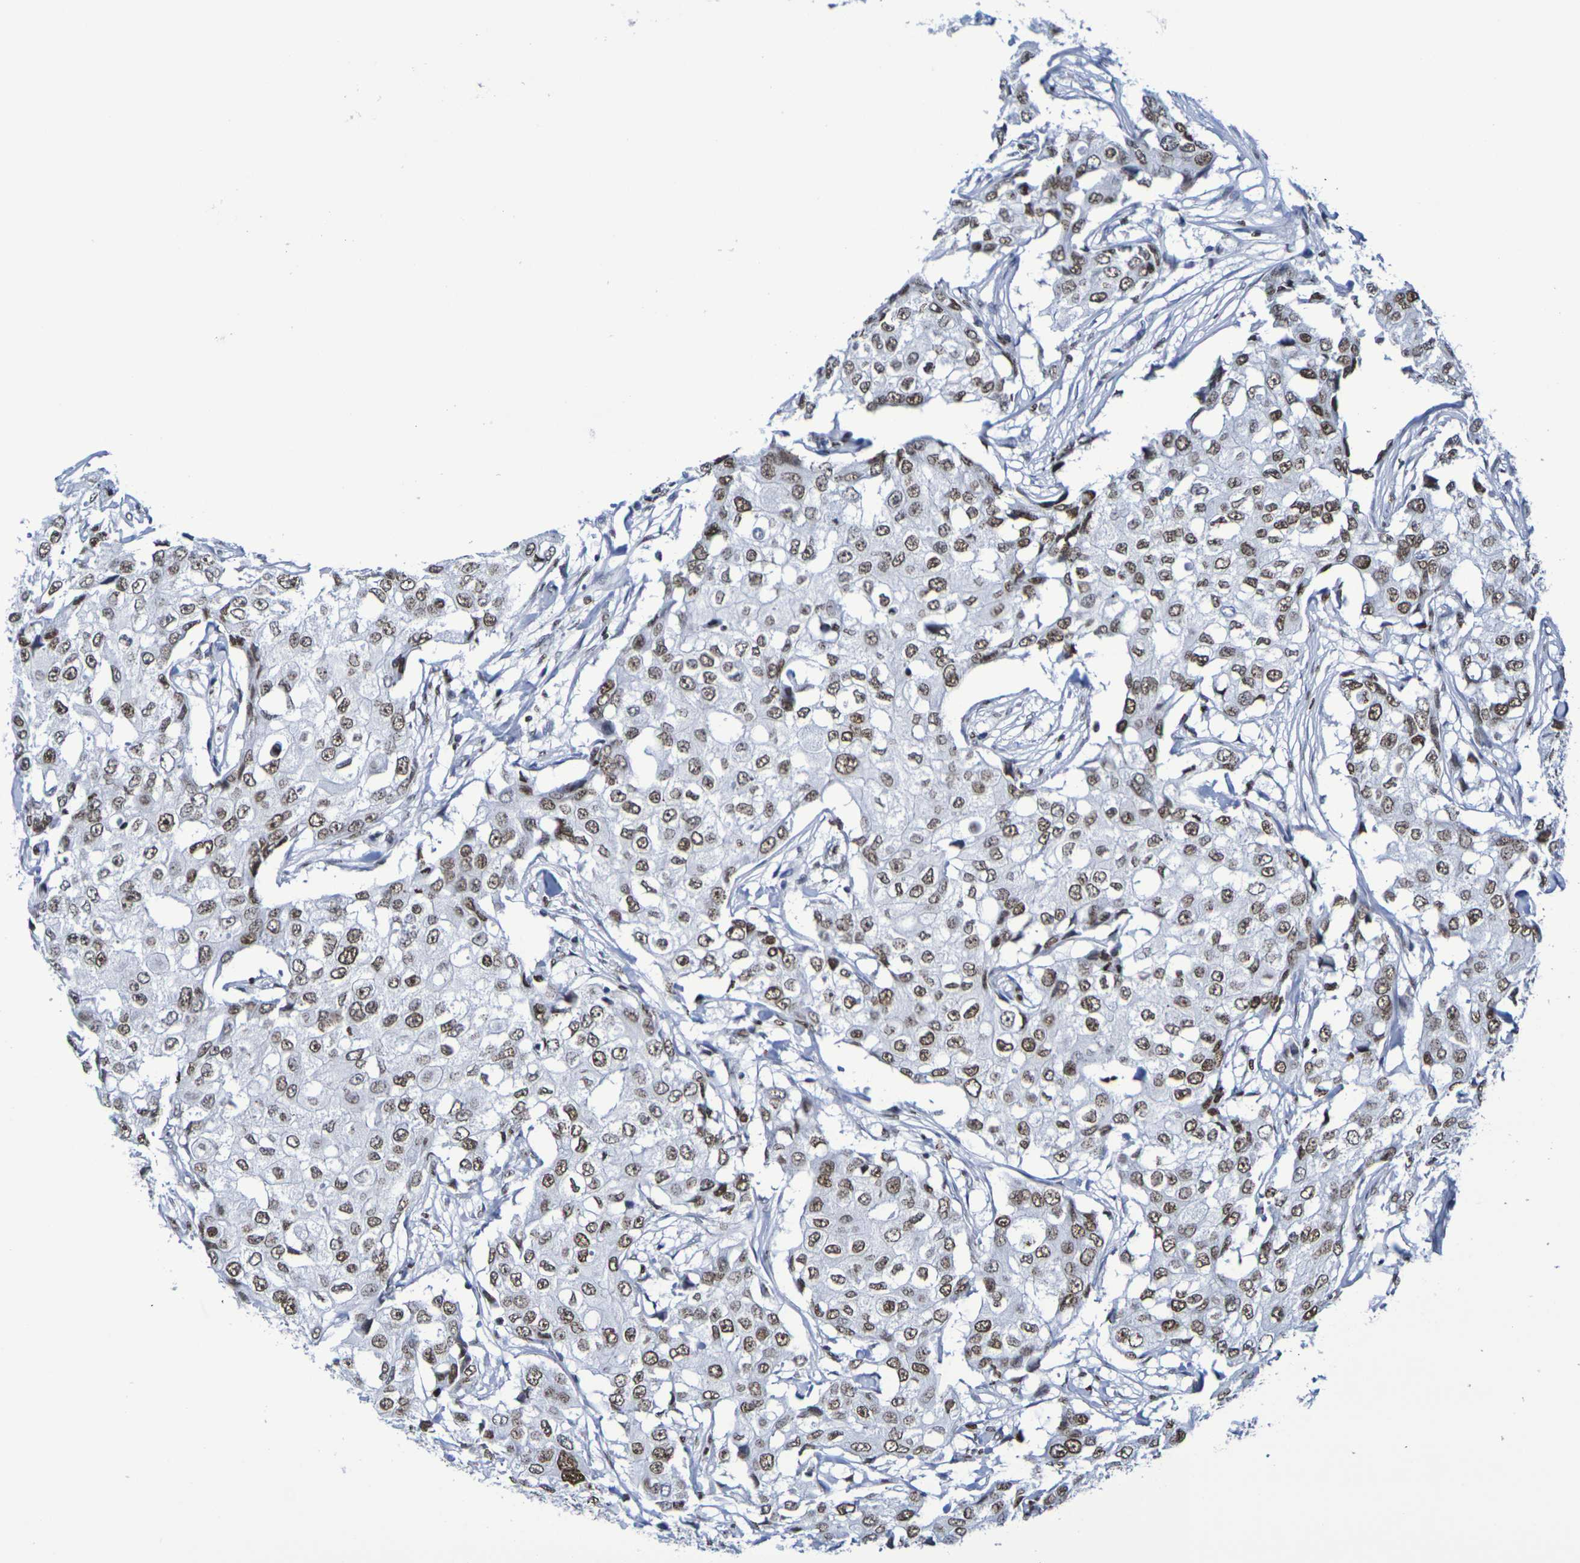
{"staining": {"intensity": "moderate", "quantity": ">75%", "location": "nuclear"}, "tissue": "breast cancer", "cell_type": "Tumor cells", "image_type": "cancer", "snomed": [{"axis": "morphology", "description": "Duct carcinoma"}, {"axis": "topography", "description": "Breast"}], "caption": "Tumor cells reveal moderate nuclear positivity in about >75% of cells in breast cancer (infiltrating ductal carcinoma).", "gene": "H1-5", "patient": {"sex": "female", "age": 27}}